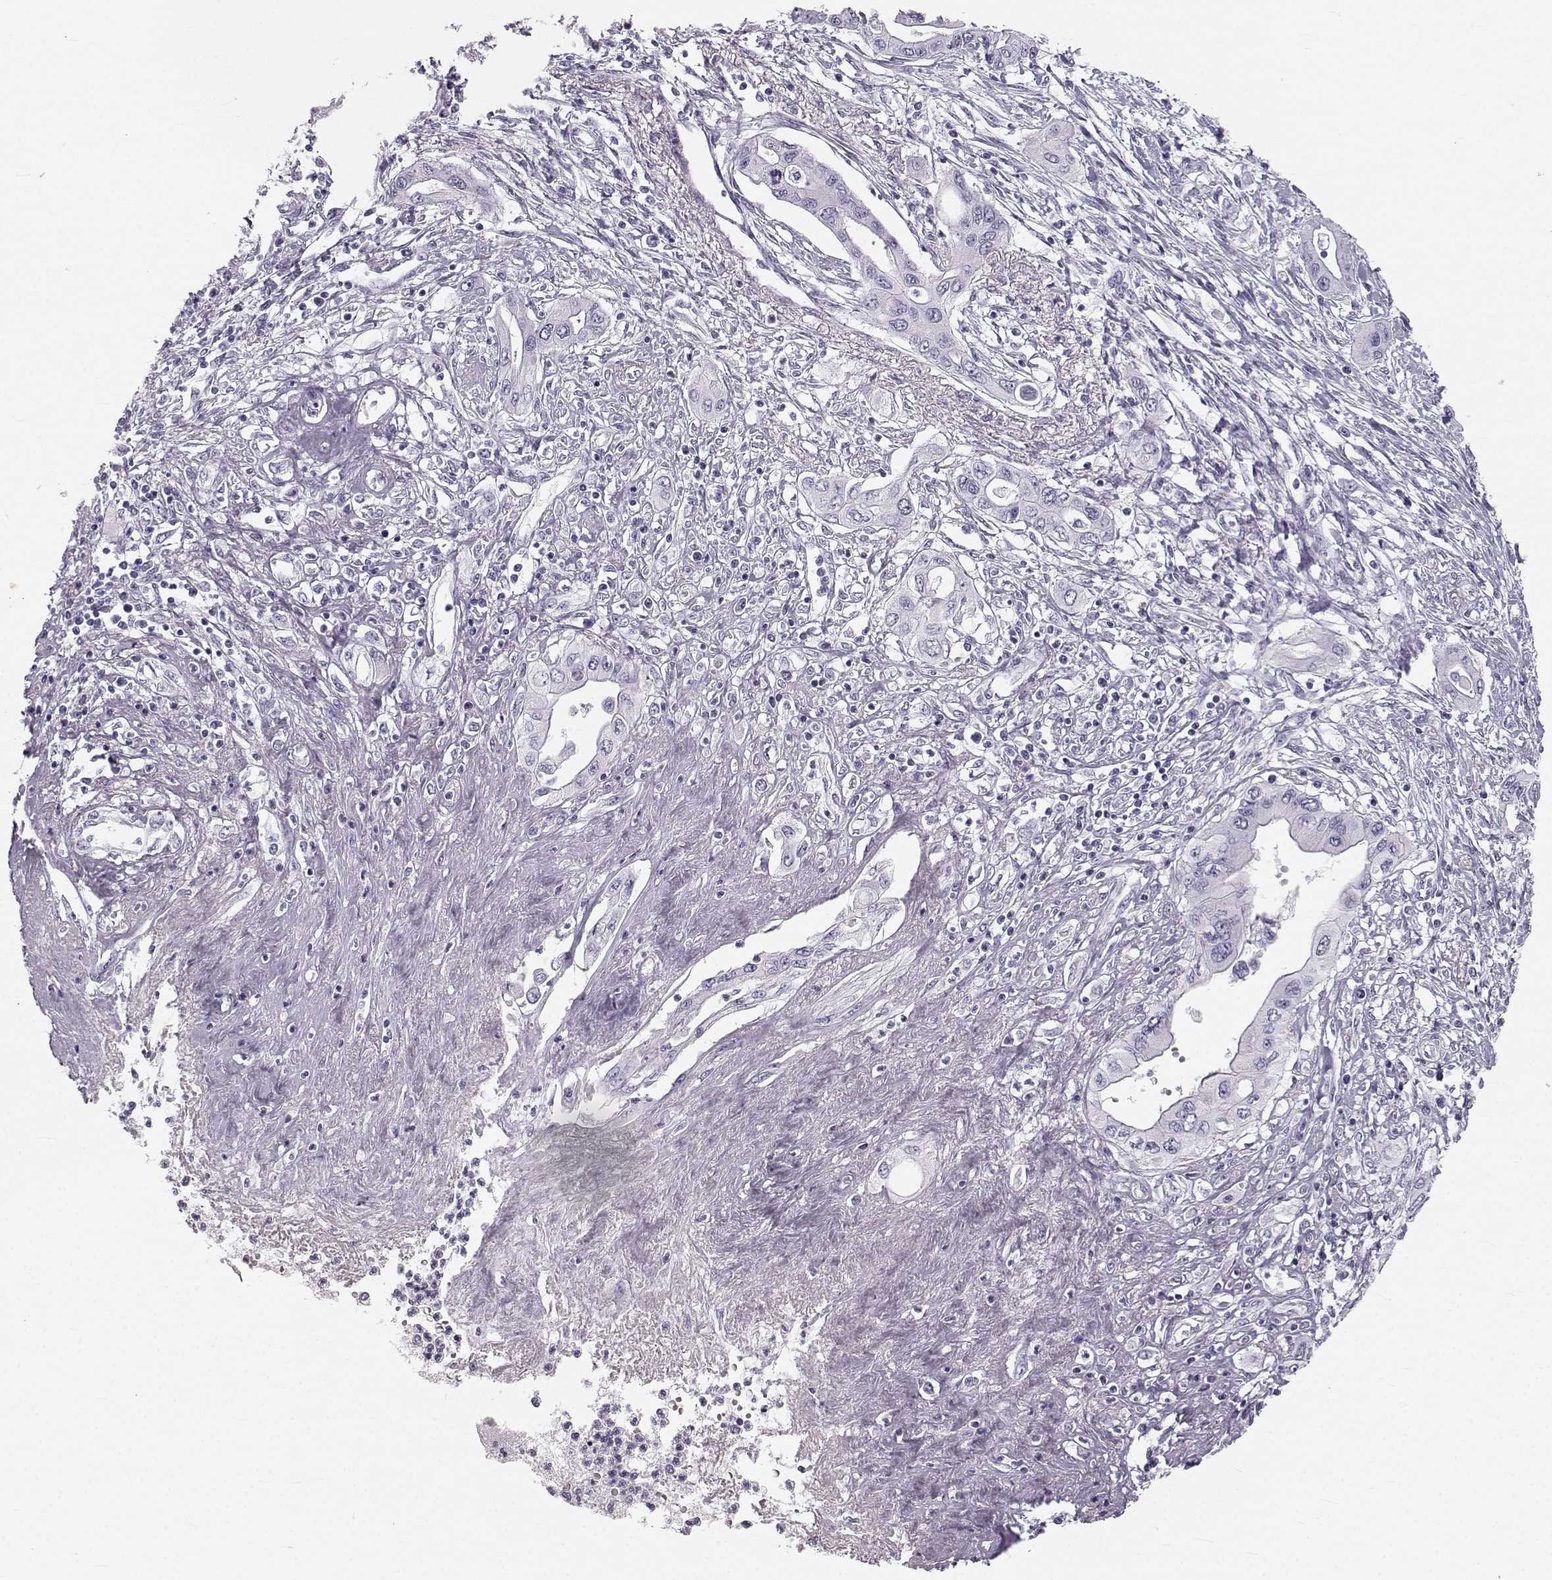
{"staining": {"intensity": "negative", "quantity": "none", "location": "none"}, "tissue": "pancreatic cancer", "cell_type": "Tumor cells", "image_type": "cancer", "snomed": [{"axis": "morphology", "description": "Adenocarcinoma, NOS"}, {"axis": "topography", "description": "Pancreas"}], "caption": "This is an immunohistochemistry histopathology image of human pancreatic cancer. There is no staining in tumor cells.", "gene": "OIP5", "patient": {"sex": "female", "age": 62}}